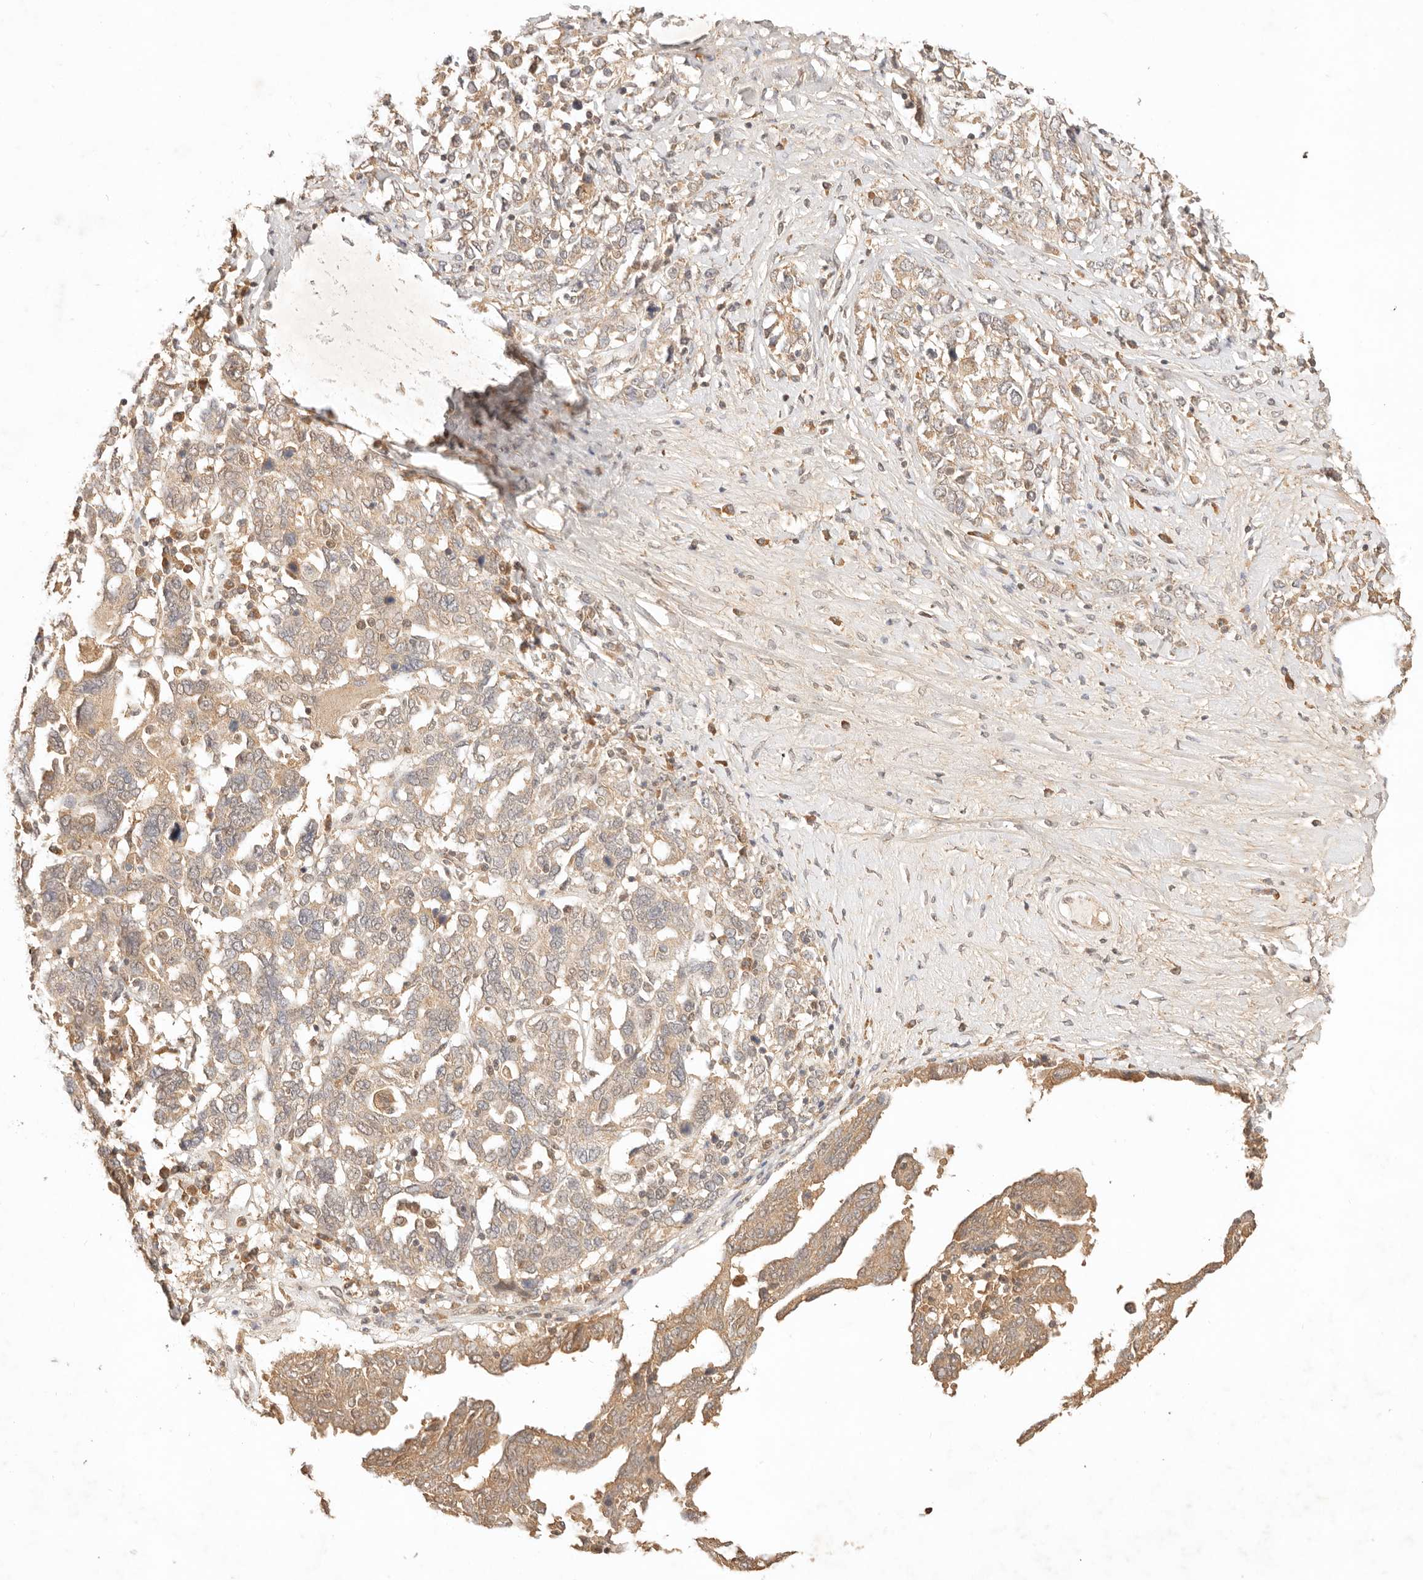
{"staining": {"intensity": "moderate", "quantity": "25%-75%", "location": "cytoplasmic/membranous"}, "tissue": "ovarian cancer", "cell_type": "Tumor cells", "image_type": "cancer", "snomed": [{"axis": "morphology", "description": "Carcinoma, endometroid"}, {"axis": "topography", "description": "Ovary"}], "caption": "Brown immunohistochemical staining in ovarian cancer (endometroid carcinoma) displays moderate cytoplasmic/membranous positivity in approximately 25%-75% of tumor cells. Nuclei are stained in blue.", "gene": "TRIM11", "patient": {"sex": "female", "age": 62}}